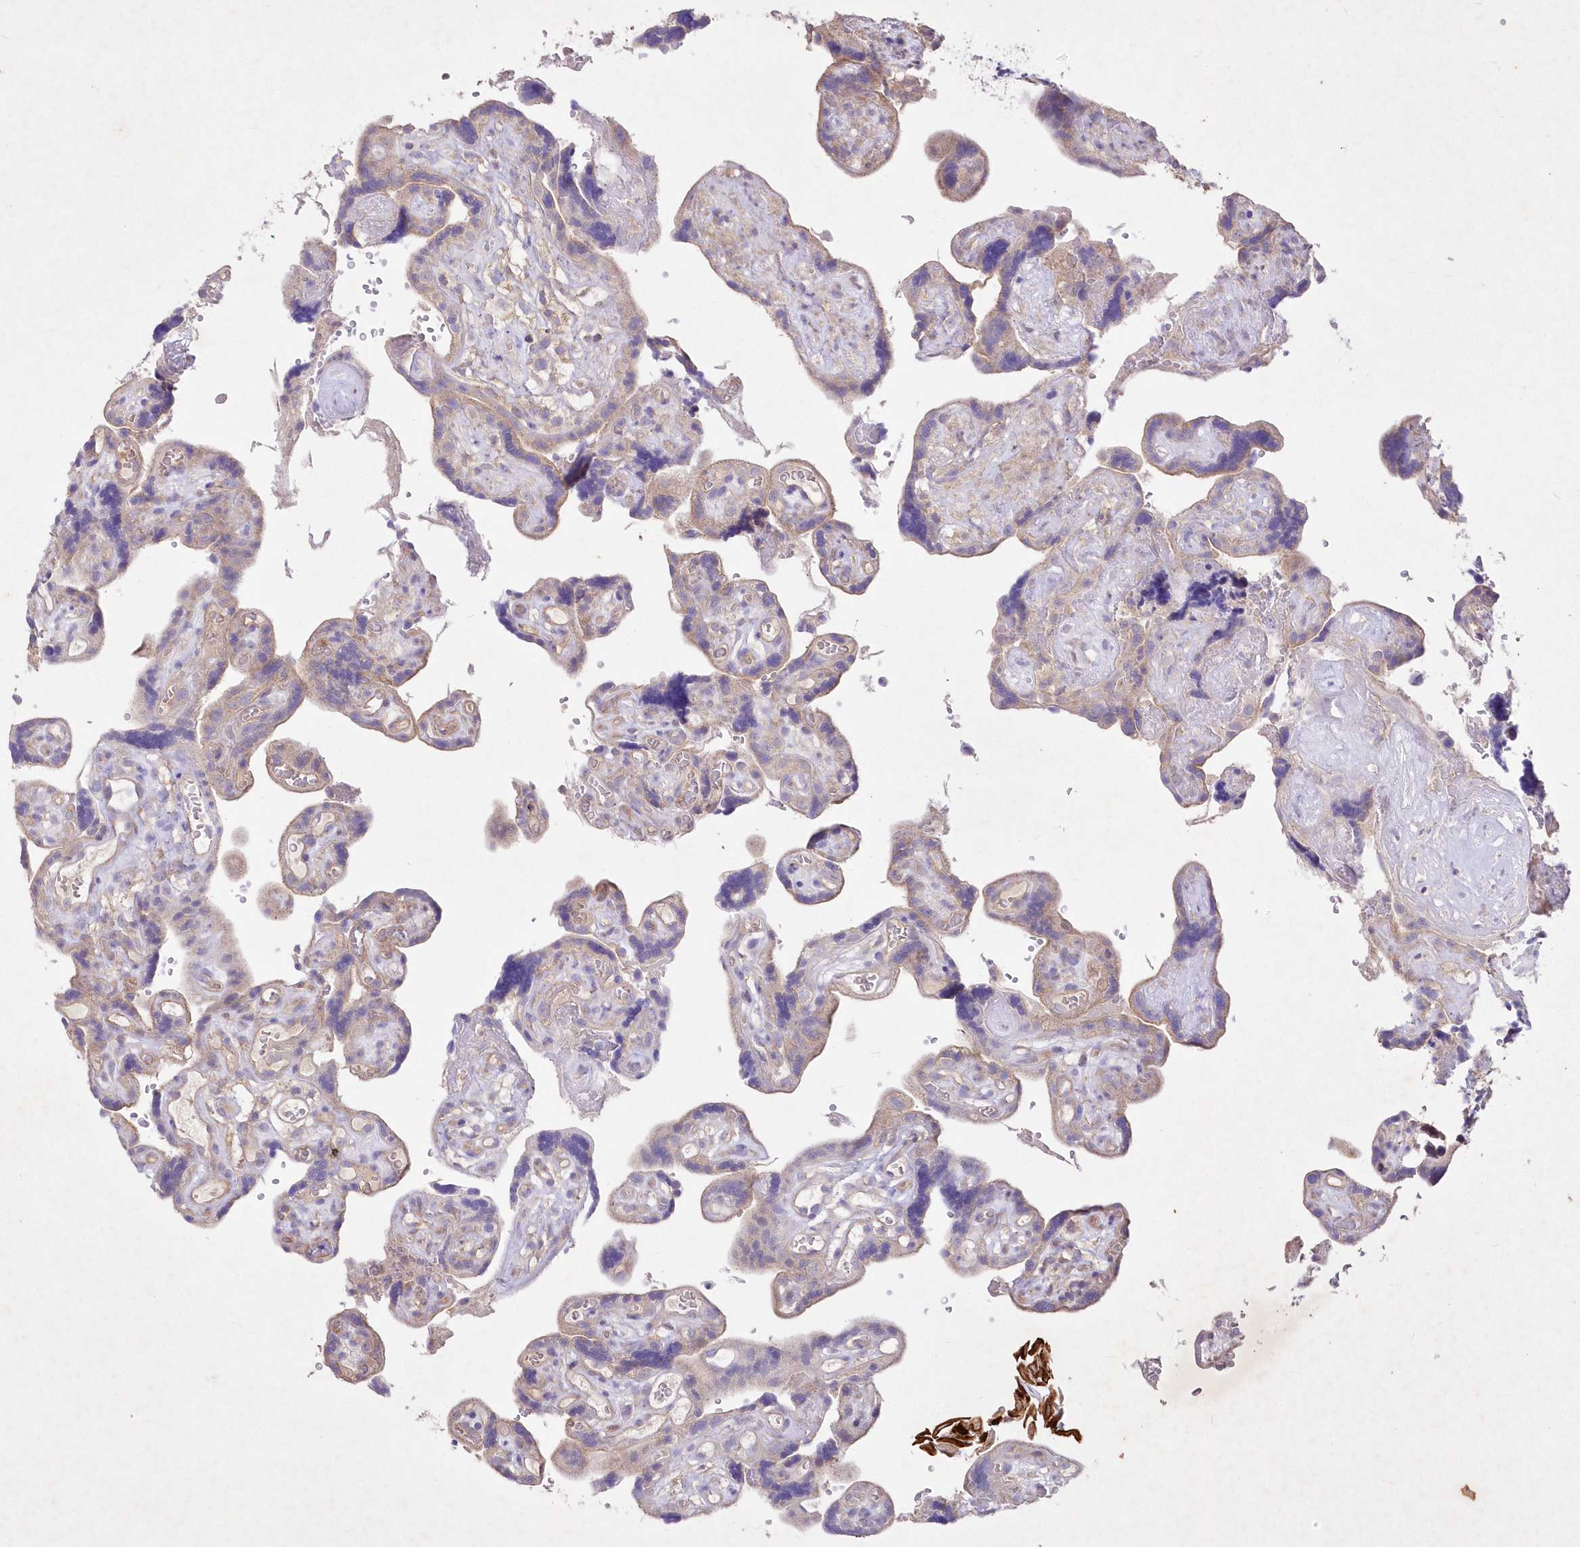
{"staining": {"intensity": "weak", "quantity": "25%-75%", "location": "cytoplasmic/membranous"}, "tissue": "placenta", "cell_type": "Decidual cells", "image_type": "normal", "snomed": [{"axis": "morphology", "description": "Normal tissue, NOS"}, {"axis": "topography", "description": "Placenta"}], "caption": "Immunohistochemical staining of unremarkable placenta shows 25%-75% levels of weak cytoplasmic/membranous protein expression in about 25%-75% of decidual cells. Immunohistochemistry (ihc) stains the protein in brown and the nuclei are stained blue.", "gene": "ITSN2", "patient": {"sex": "female", "age": 30}}